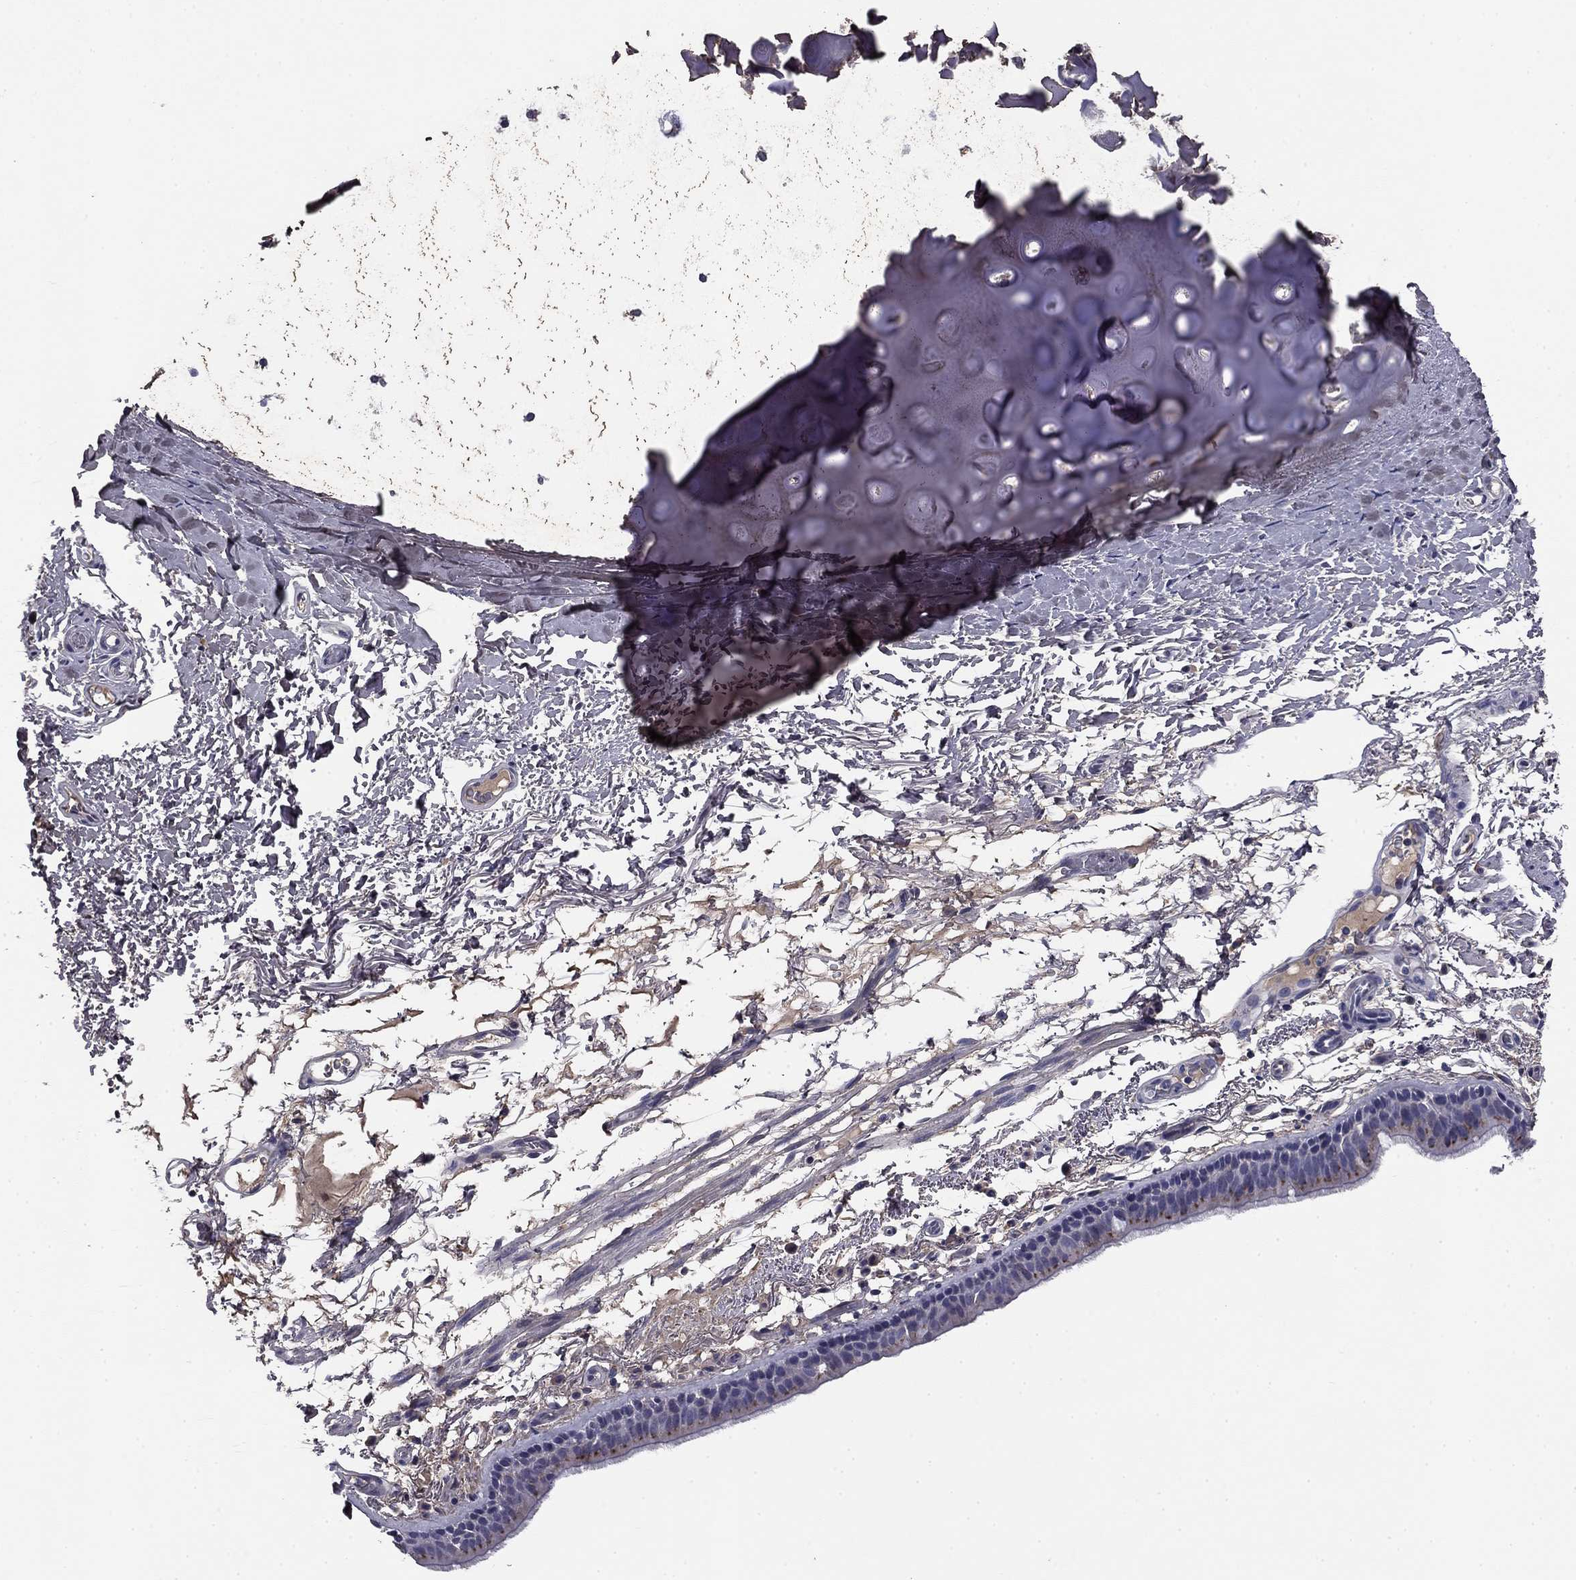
{"staining": {"intensity": "negative", "quantity": "none", "location": "none"}, "tissue": "bronchus", "cell_type": "Respiratory epithelial cells", "image_type": "normal", "snomed": [{"axis": "morphology", "description": "Normal tissue, NOS"}, {"axis": "topography", "description": "Lymph node"}, {"axis": "topography", "description": "Bronchus"}], "caption": "Human bronchus stained for a protein using immunohistochemistry (IHC) demonstrates no positivity in respiratory epithelial cells.", "gene": "COL2A1", "patient": {"sex": "female", "age": 70}}